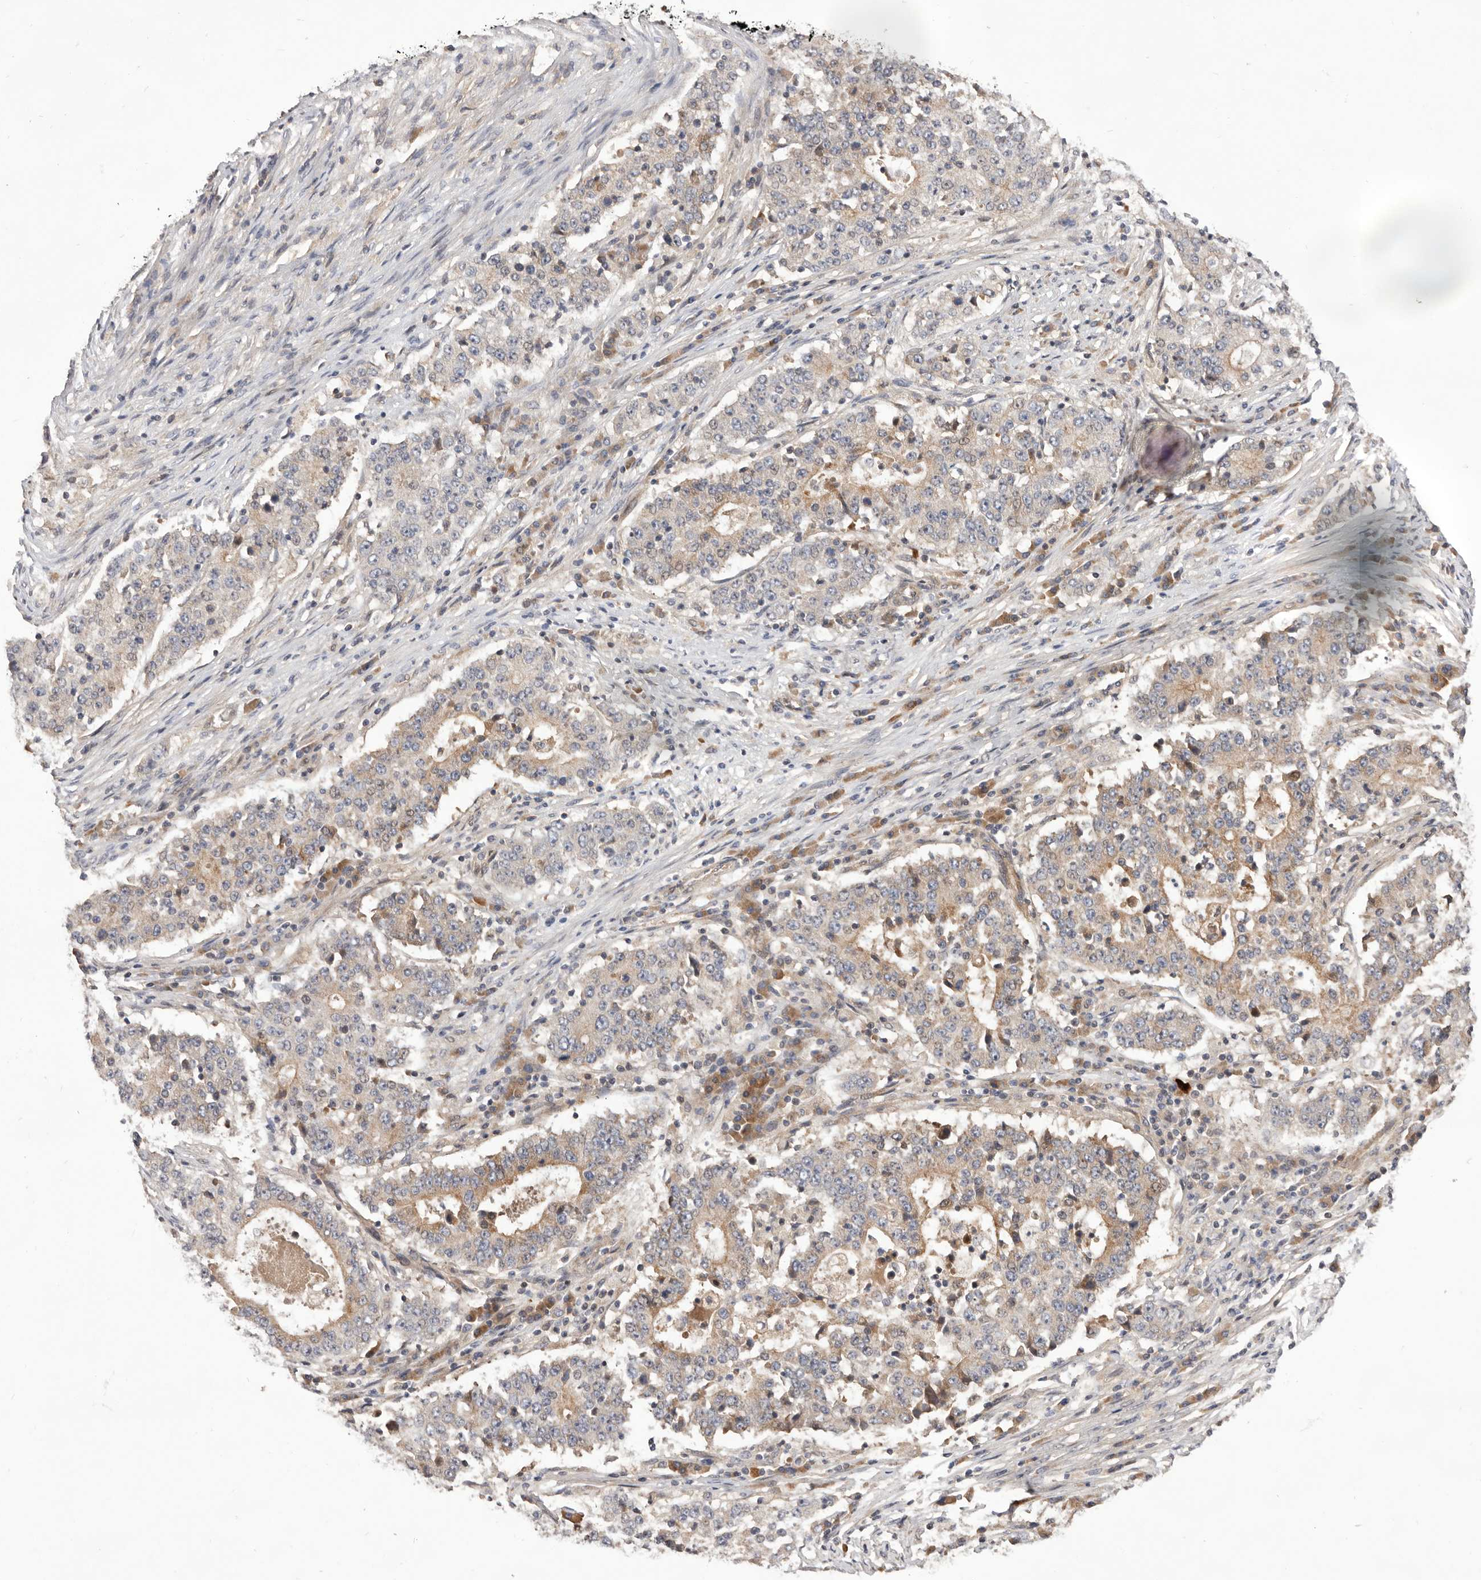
{"staining": {"intensity": "moderate", "quantity": "<25%", "location": "cytoplasmic/membranous"}, "tissue": "stomach cancer", "cell_type": "Tumor cells", "image_type": "cancer", "snomed": [{"axis": "morphology", "description": "Adenocarcinoma, NOS"}, {"axis": "topography", "description": "Stomach"}], "caption": "Stomach cancer stained with IHC demonstrates moderate cytoplasmic/membranous staining in approximately <25% of tumor cells. Immunohistochemistry stains the protein in brown and the nuclei are stained blue.", "gene": "DOP1A", "patient": {"sex": "male", "age": 59}}